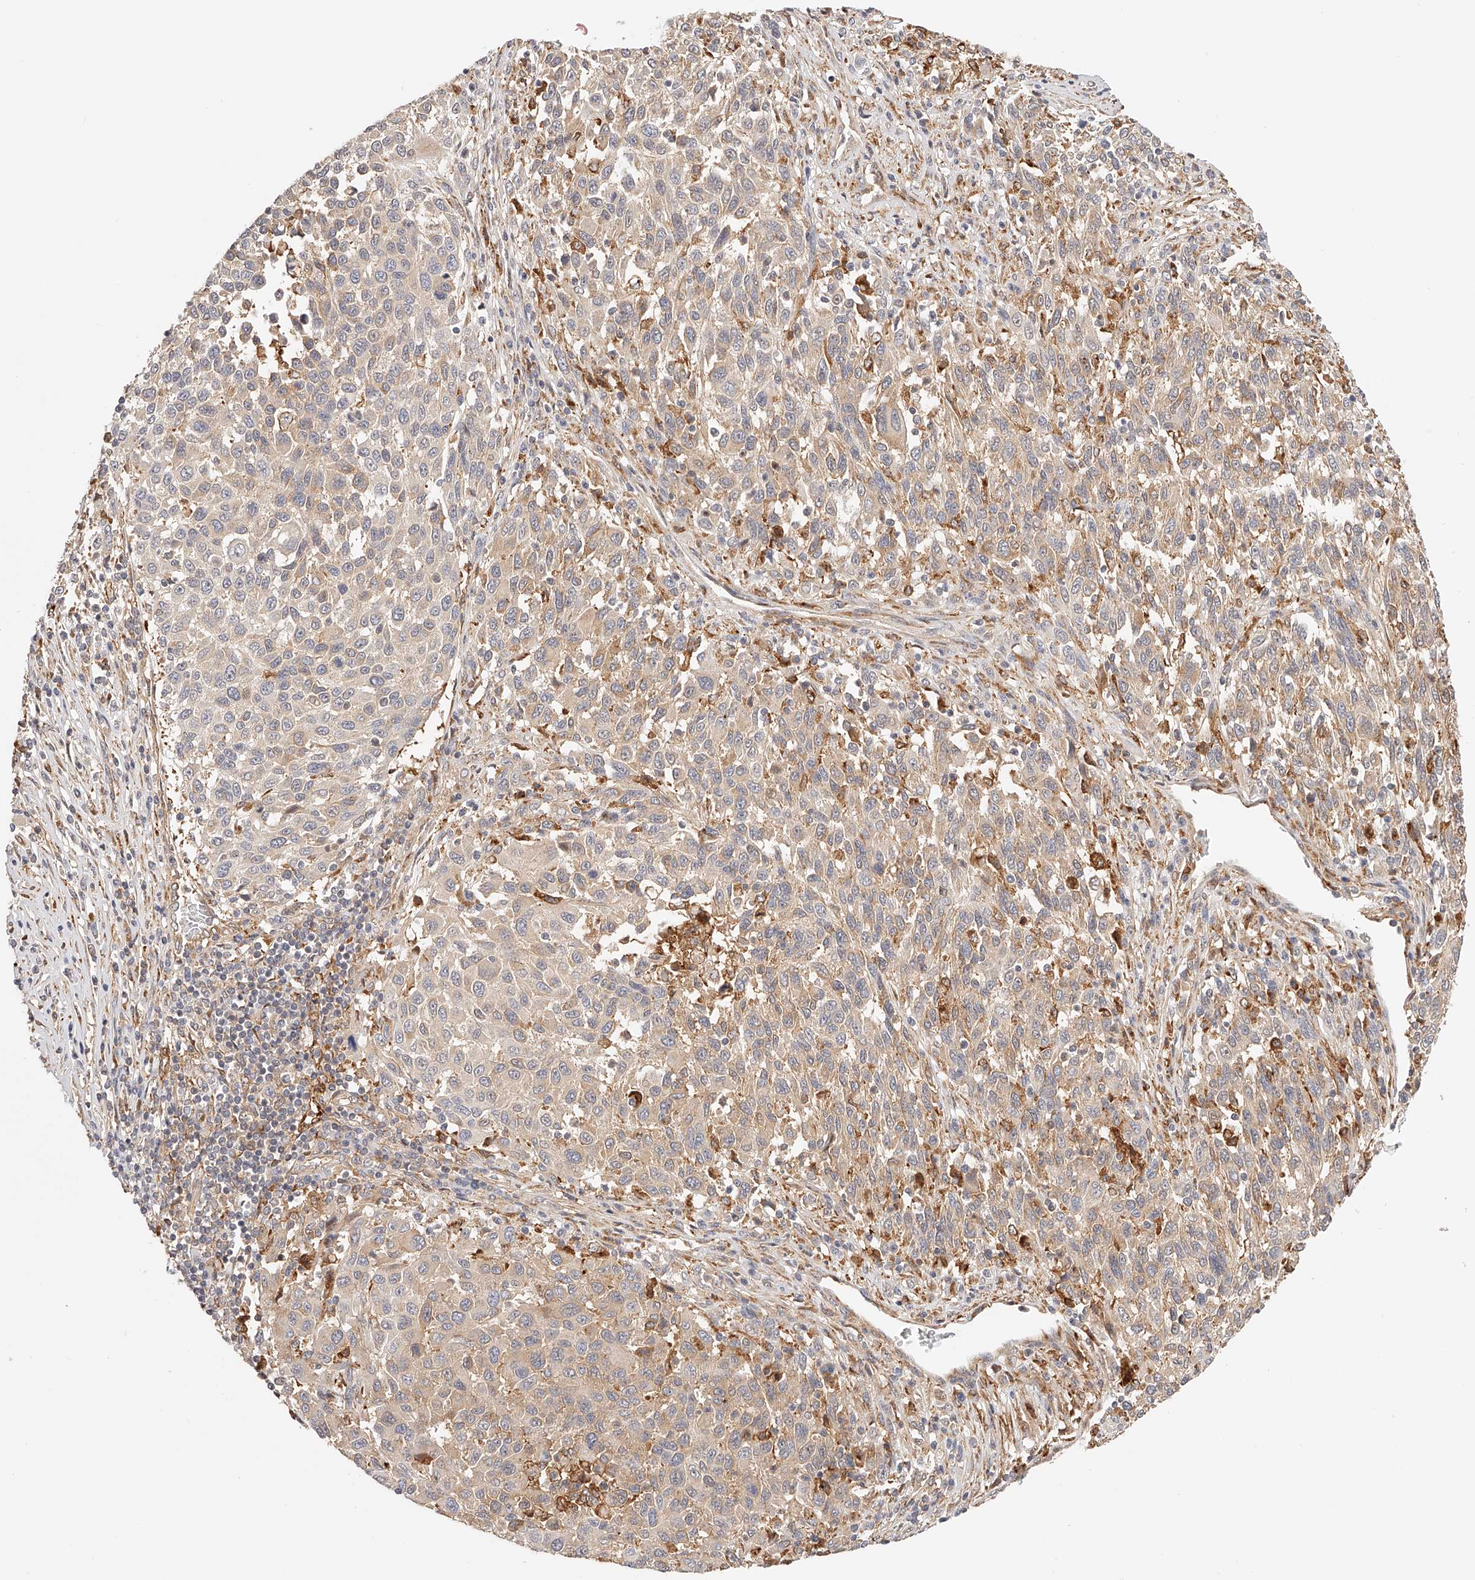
{"staining": {"intensity": "weak", "quantity": ">75%", "location": "cytoplasmic/membranous"}, "tissue": "melanoma", "cell_type": "Tumor cells", "image_type": "cancer", "snomed": [{"axis": "morphology", "description": "Malignant melanoma, Metastatic site"}, {"axis": "topography", "description": "Lymph node"}], "caption": "Melanoma tissue demonstrates weak cytoplasmic/membranous positivity in approximately >75% of tumor cells, visualized by immunohistochemistry.", "gene": "SYNC", "patient": {"sex": "male", "age": 61}}